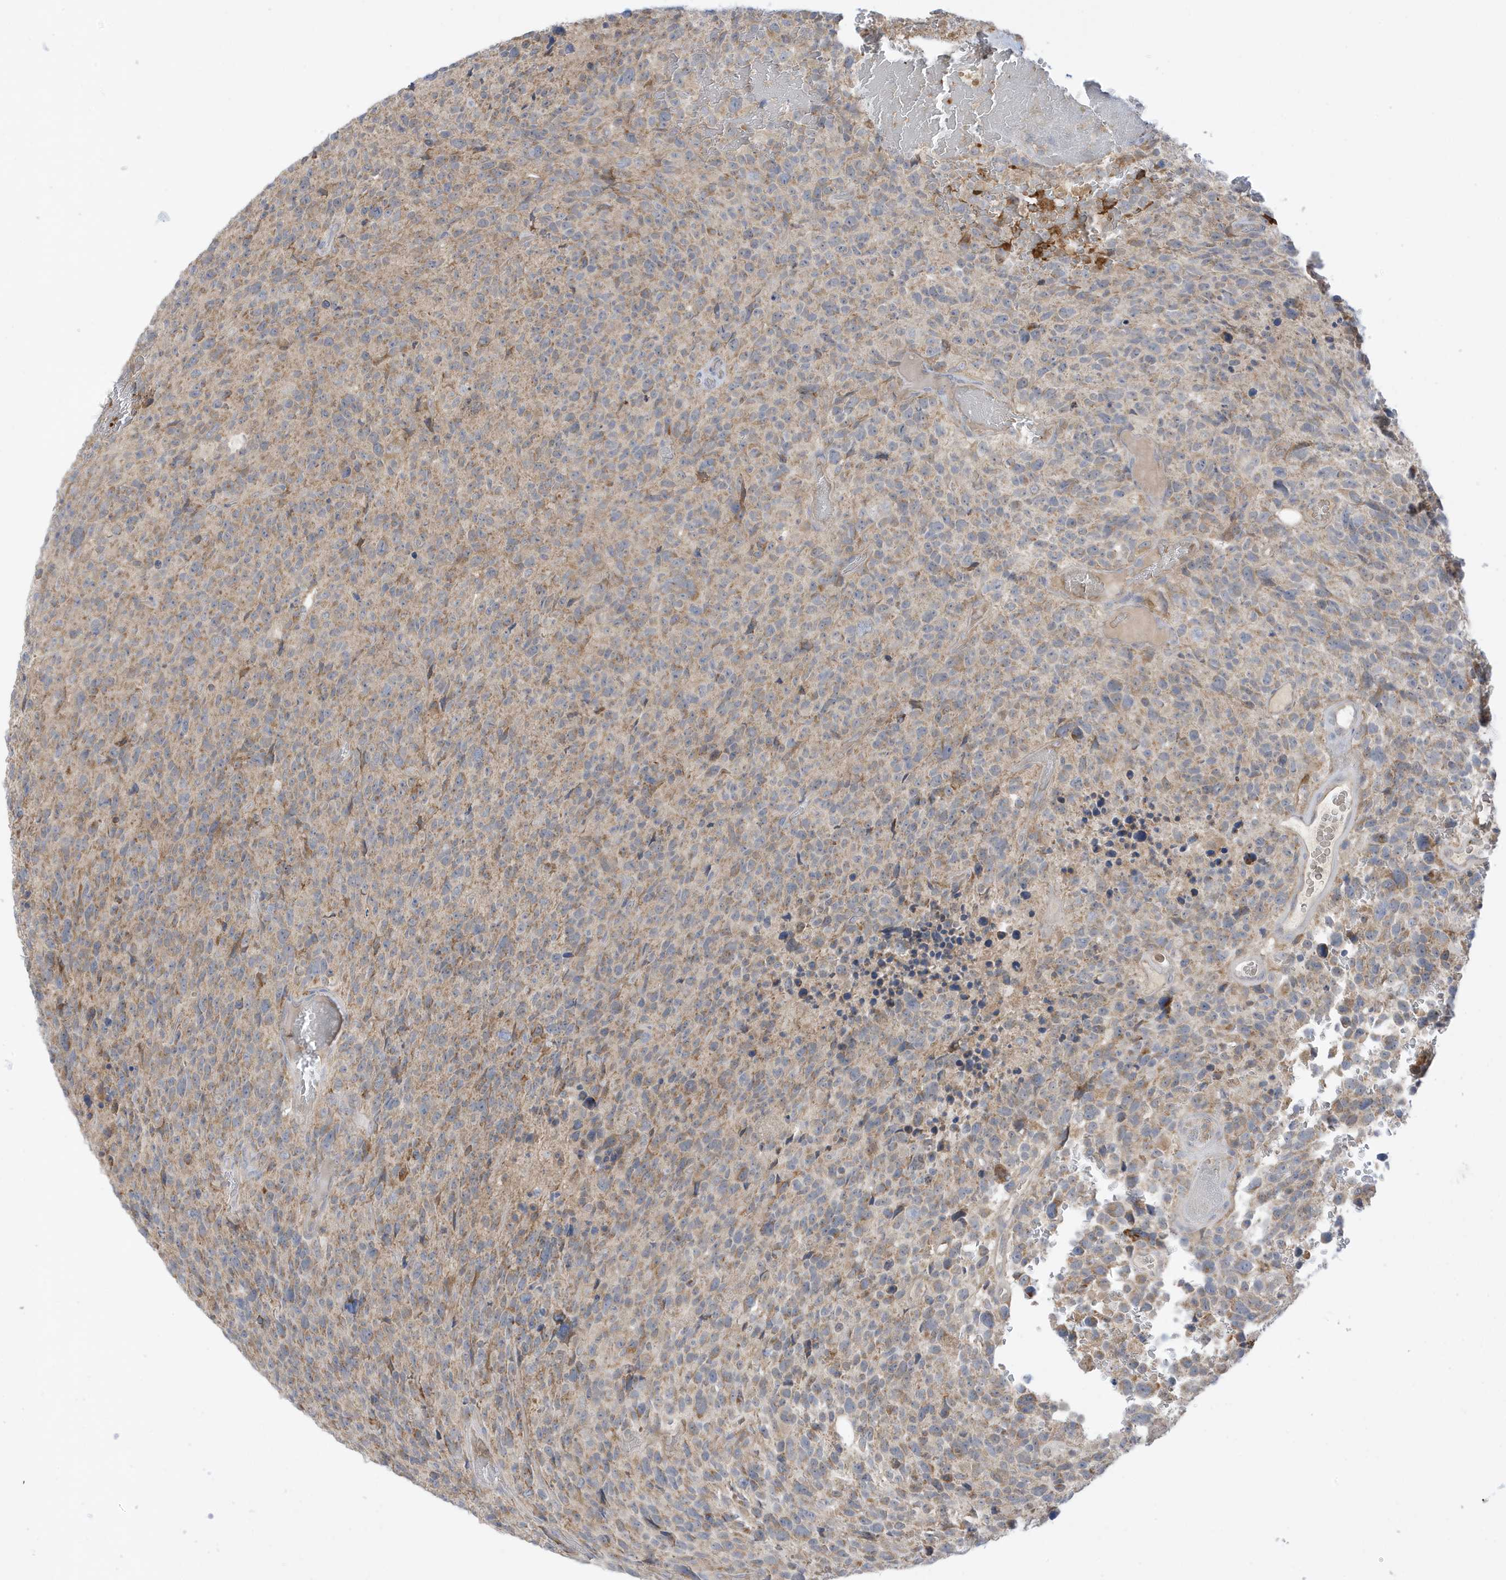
{"staining": {"intensity": "moderate", "quantity": "25%-75%", "location": "cytoplasmic/membranous"}, "tissue": "glioma", "cell_type": "Tumor cells", "image_type": "cancer", "snomed": [{"axis": "morphology", "description": "Glioma, malignant, High grade"}, {"axis": "topography", "description": "Brain"}], "caption": "Tumor cells show medium levels of moderate cytoplasmic/membranous staining in approximately 25%-75% of cells in glioma.", "gene": "NPPC", "patient": {"sex": "male", "age": 69}}